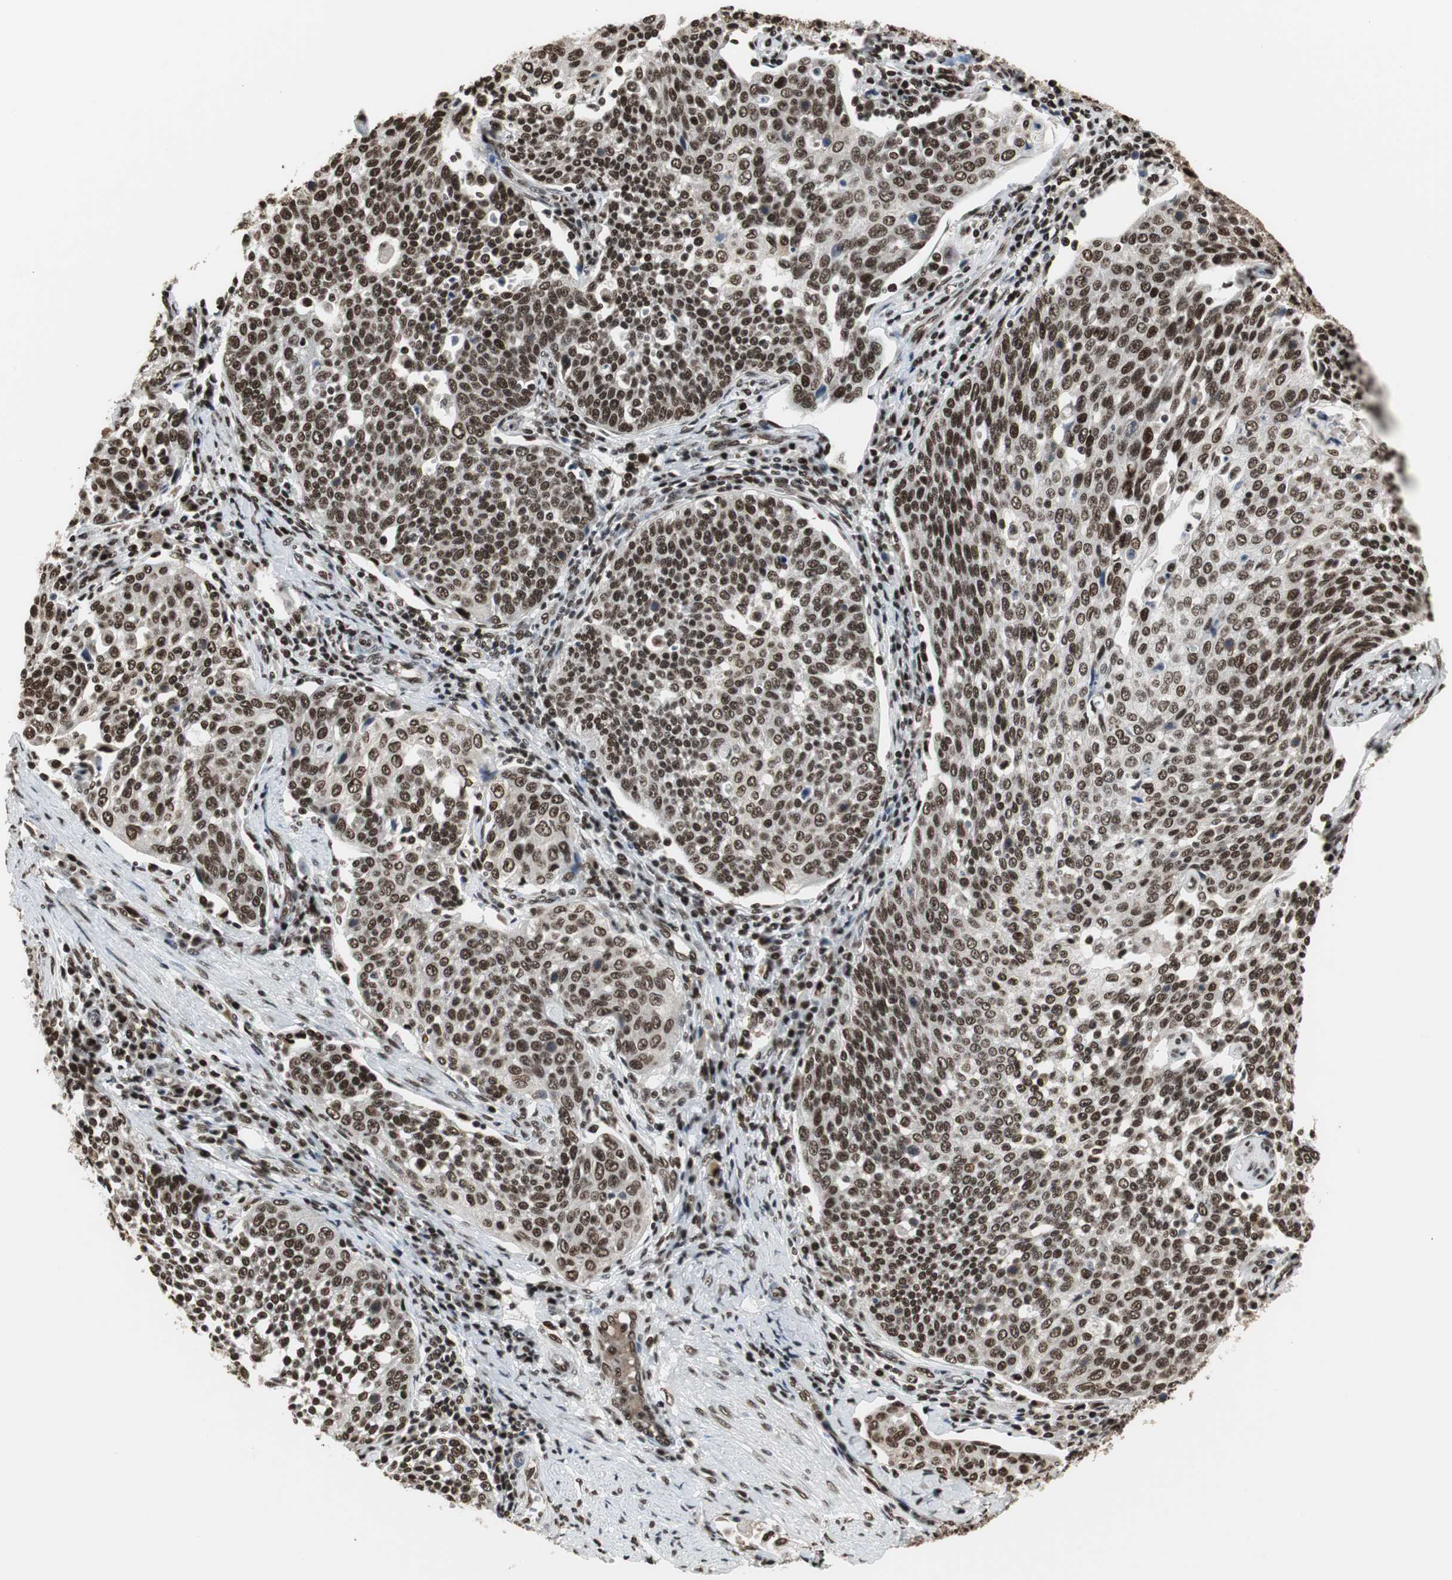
{"staining": {"intensity": "strong", "quantity": ">75%", "location": "nuclear"}, "tissue": "cervical cancer", "cell_type": "Tumor cells", "image_type": "cancer", "snomed": [{"axis": "morphology", "description": "Squamous cell carcinoma, NOS"}, {"axis": "topography", "description": "Cervix"}], "caption": "High-magnification brightfield microscopy of squamous cell carcinoma (cervical) stained with DAB (3,3'-diaminobenzidine) (brown) and counterstained with hematoxylin (blue). tumor cells exhibit strong nuclear expression is appreciated in approximately>75% of cells. The staining was performed using DAB, with brown indicating positive protein expression. Nuclei are stained blue with hematoxylin.", "gene": "PARN", "patient": {"sex": "female", "age": 34}}